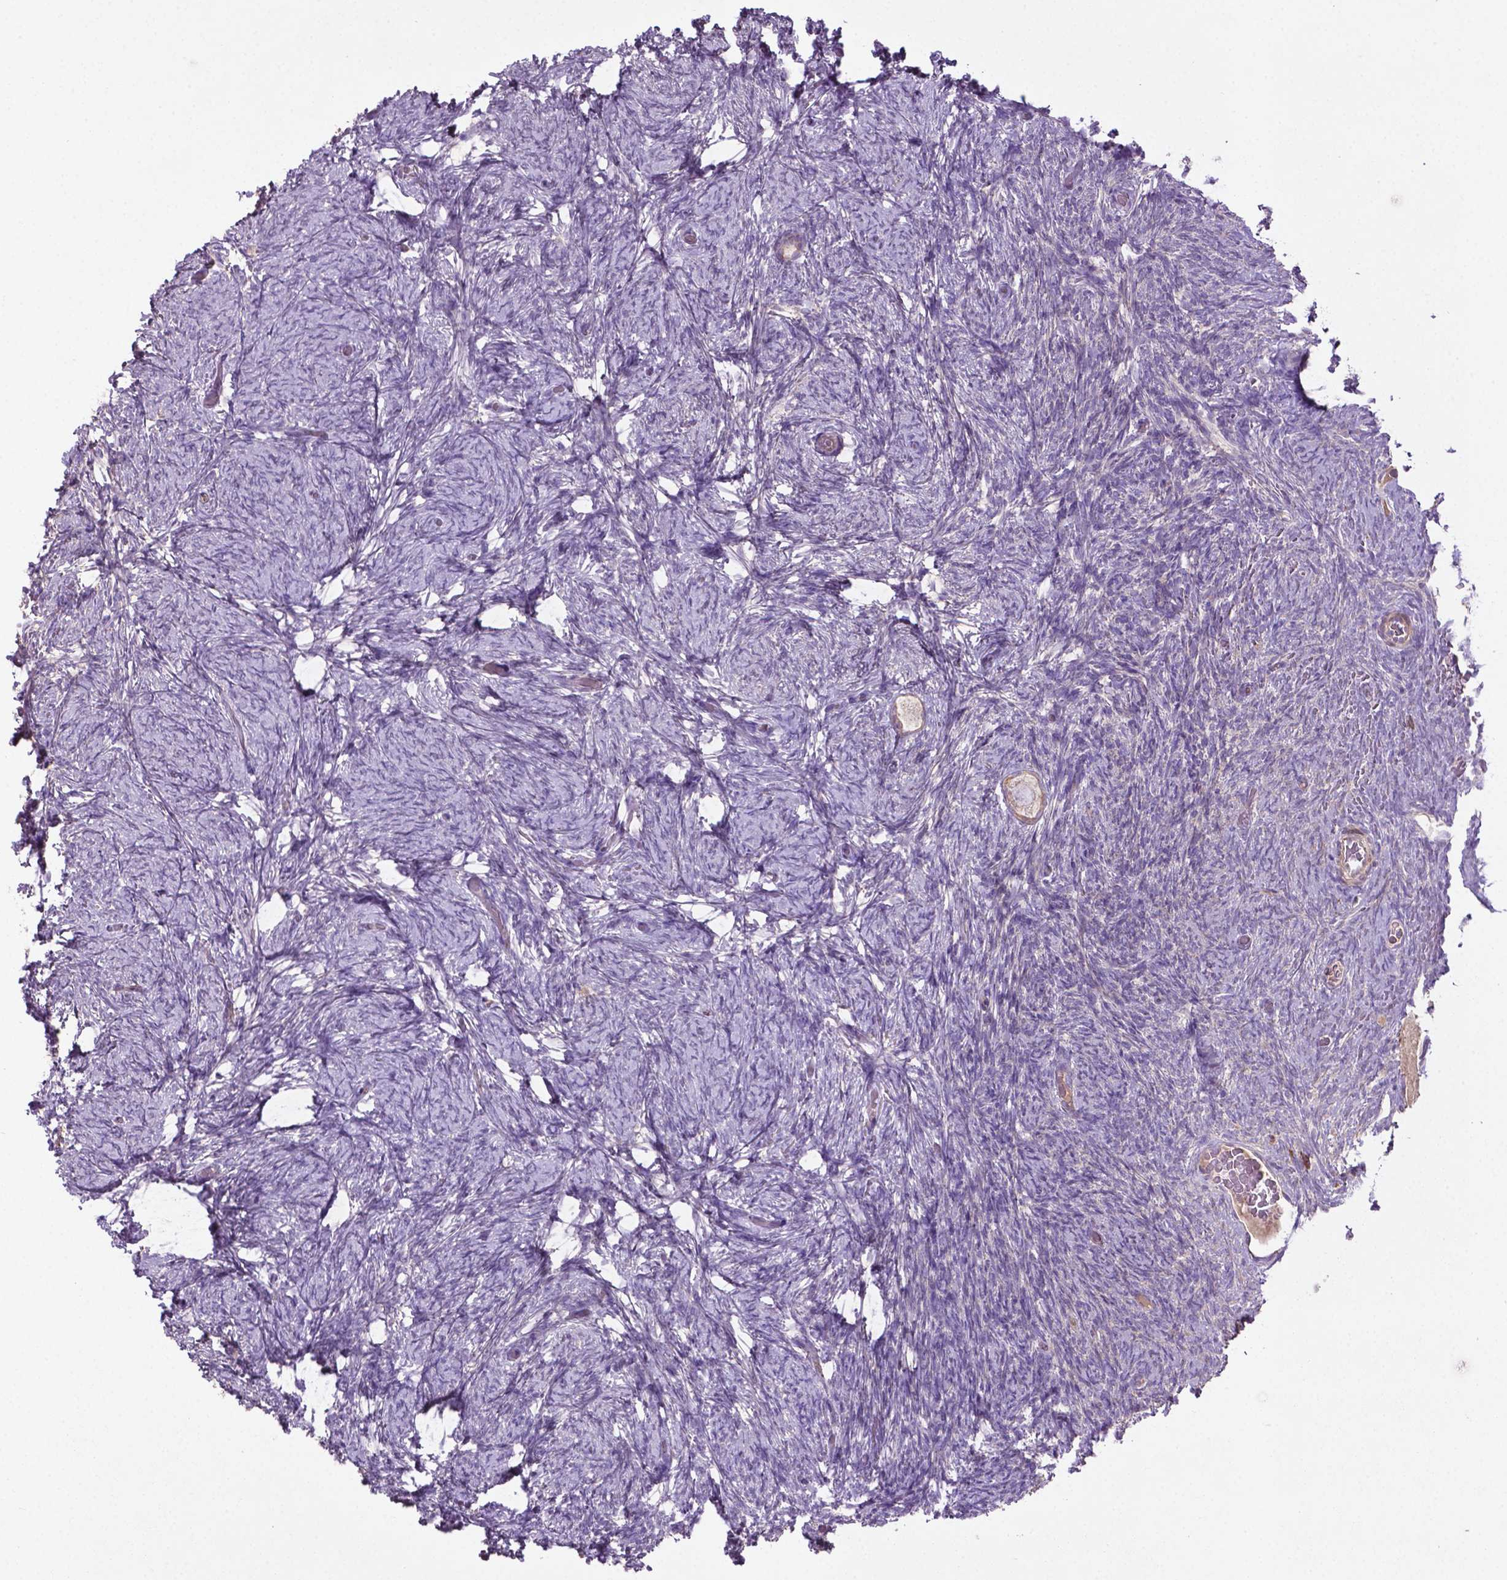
{"staining": {"intensity": "negative", "quantity": "none", "location": "none"}, "tissue": "ovary", "cell_type": "Follicle cells", "image_type": "normal", "snomed": [{"axis": "morphology", "description": "Normal tissue, NOS"}, {"axis": "topography", "description": "Ovary"}], "caption": "Follicle cells show no significant protein positivity in benign ovary.", "gene": "BMP4", "patient": {"sex": "female", "age": 34}}